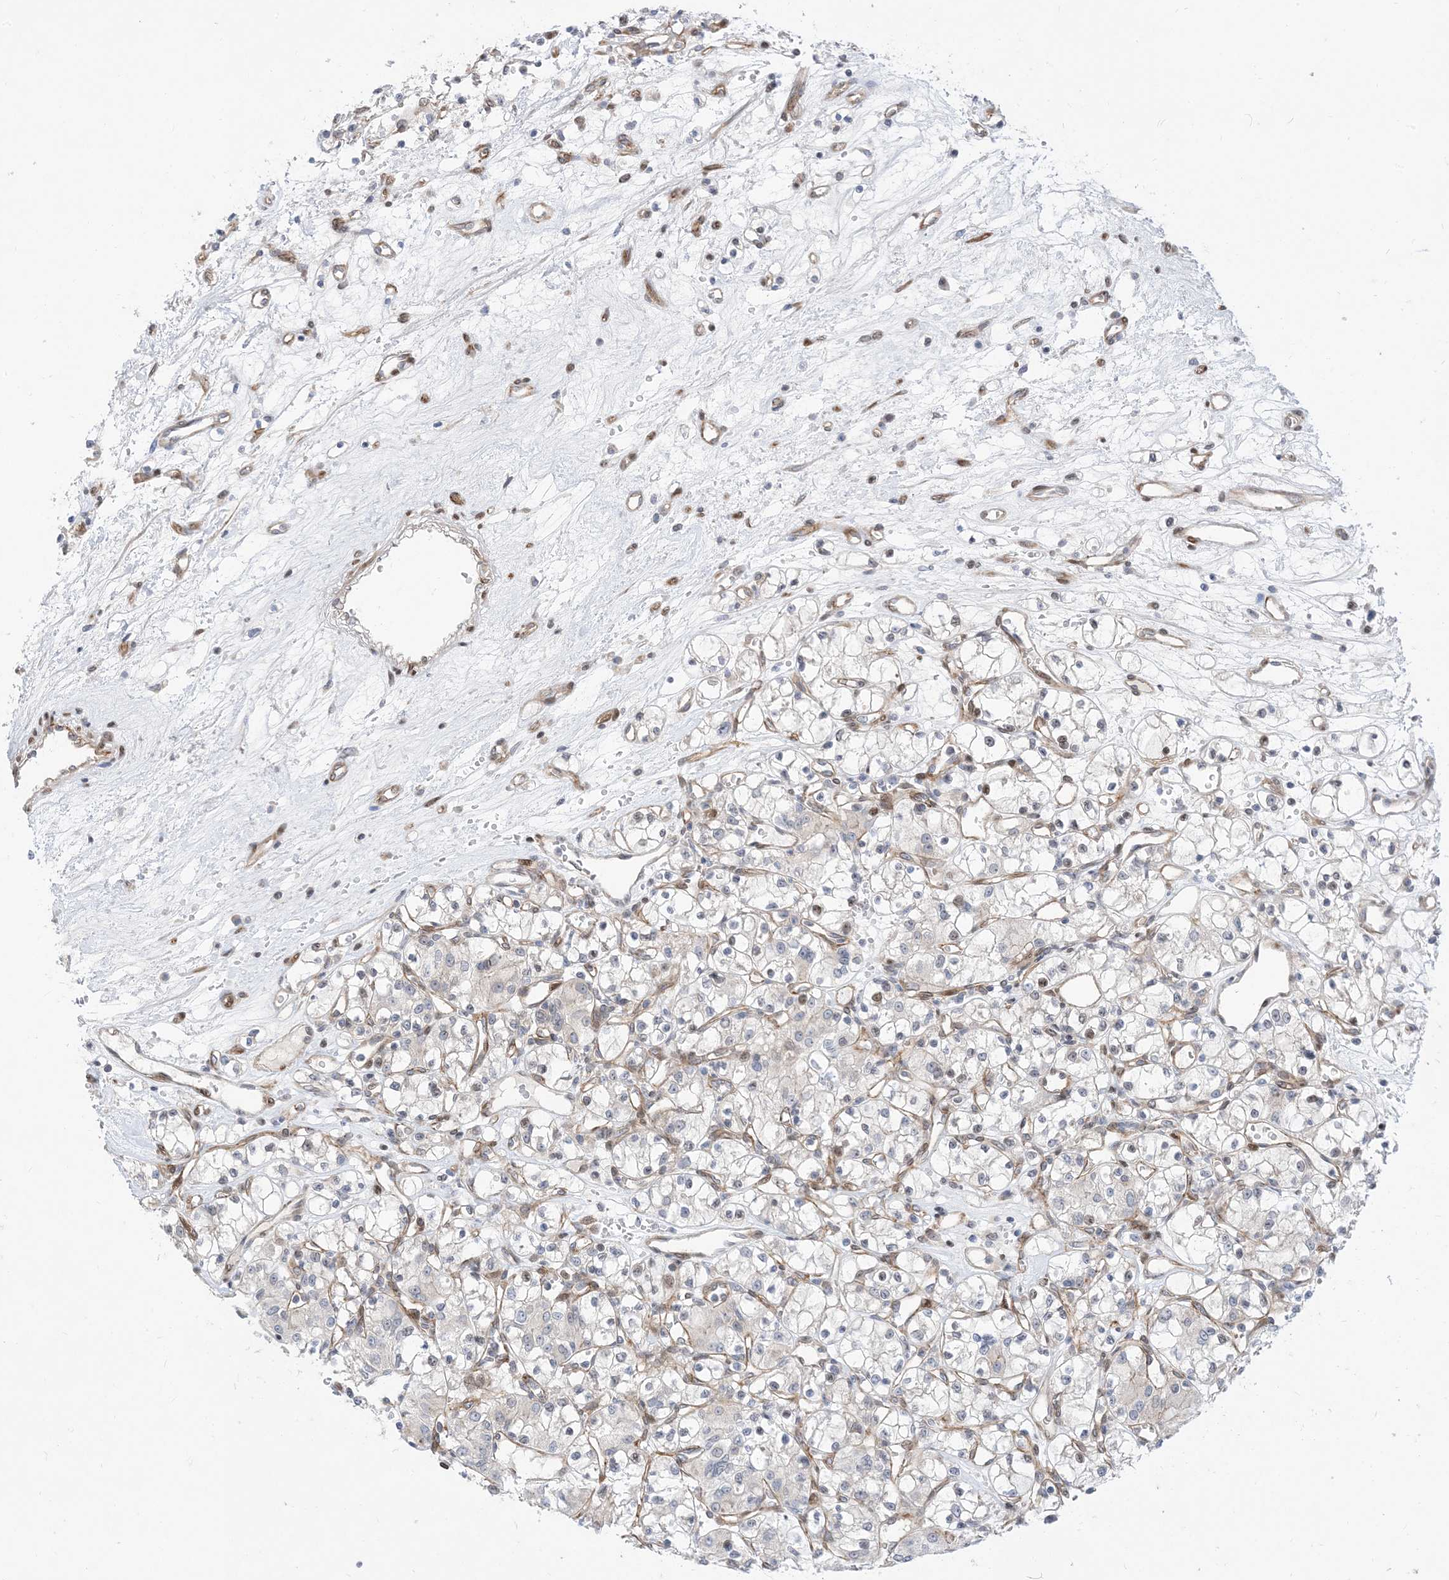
{"staining": {"intensity": "negative", "quantity": "none", "location": "none"}, "tissue": "renal cancer", "cell_type": "Tumor cells", "image_type": "cancer", "snomed": [{"axis": "morphology", "description": "Adenocarcinoma, NOS"}, {"axis": "topography", "description": "Kidney"}], "caption": "Human renal cancer (adenocarcinoma) stained for a protein using IHC demonstrates no expression in tumor cells.", "gene": "TYSND1", "patient": {"sex": "female", "age": 59}}